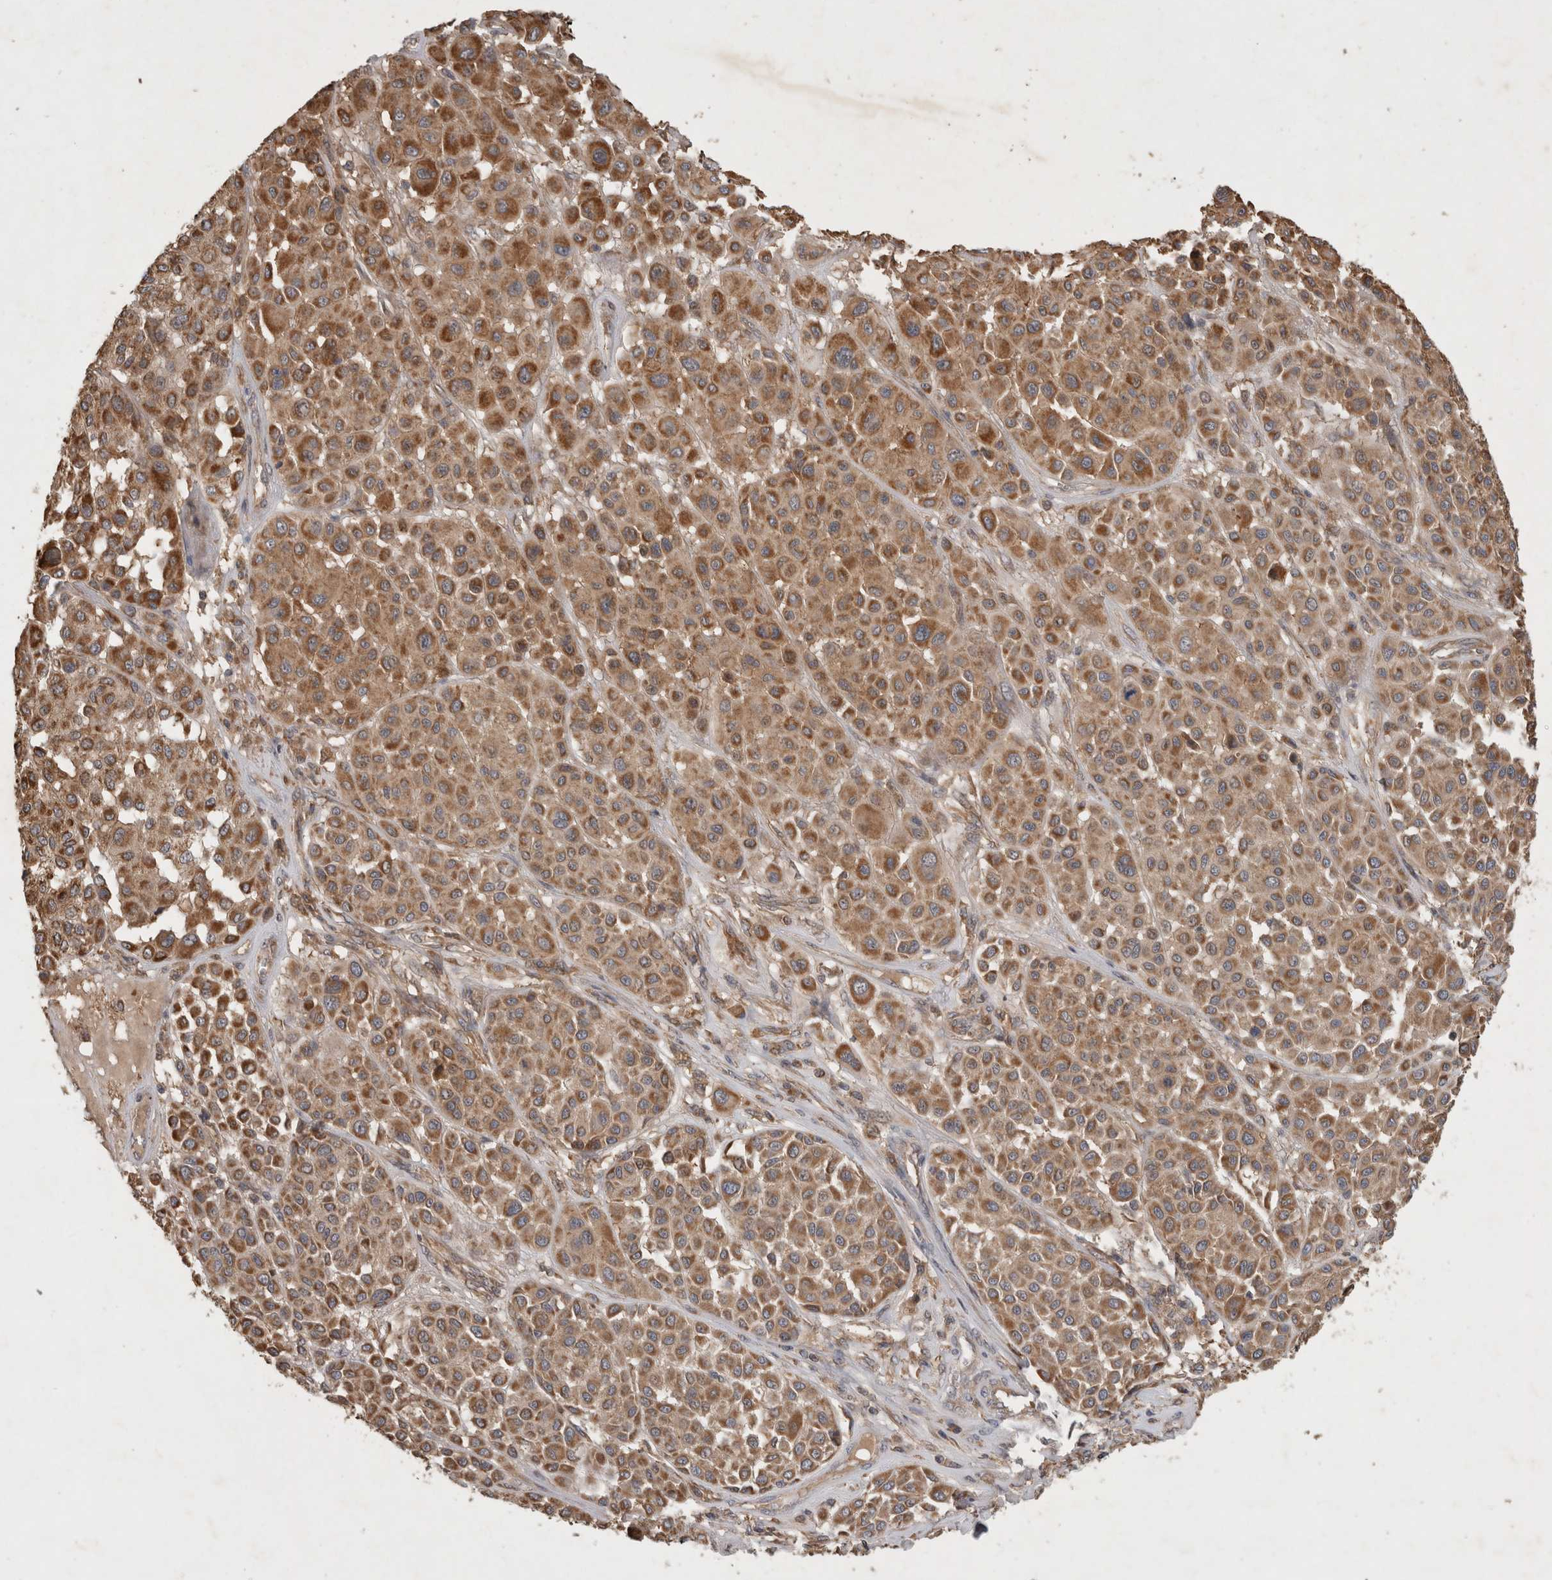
{"staining": {"intensity": "moderate", "quantity": ">75%", "location": "cytoplasmic/membranous"}, "tissue": "melanoma", "cell_type": "Tumor cells", "image_type": "cancer", "snomed": [{"axis": "morphology", "description": "Malignant melanoma, Metastatic site"}, {"axis": "topography", "description": "Soft tissue"}], "caption": "The photomicrograph exhibits staining of melanoma, revealing moderate cytoplasmic/membranous protein staining (brown color) within tumor cells.", "gene": "SERAC1", "patient": {"sex": "male", "age": 41}}